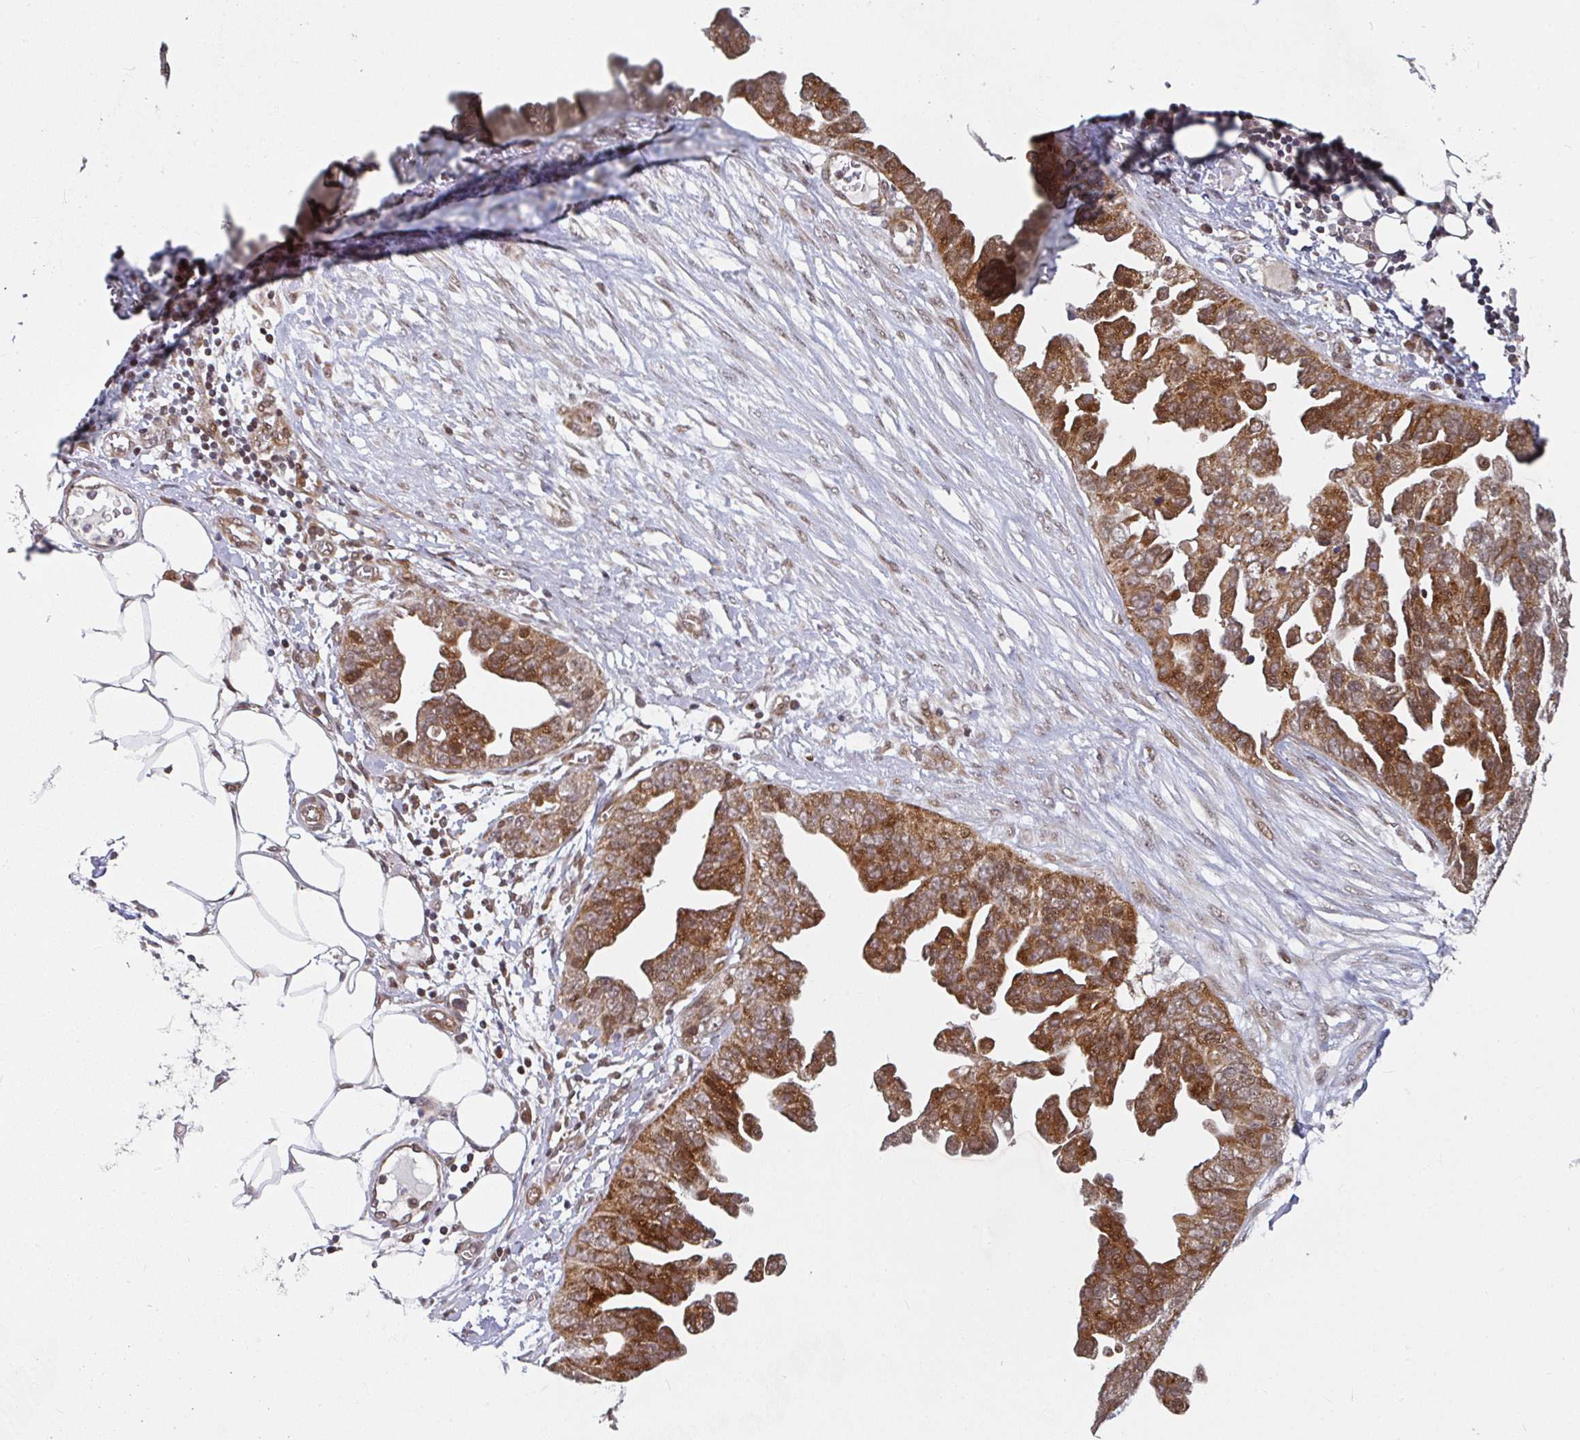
{"staining": {"intensity": "strong", "quantity": ">75%", "location": "cytoplasmic/membranous"}, "tissue": "ovarian cancer", "cell_type": "Tumor cells", "image_type": "cancer", "snomed": [{"axis": "morphology", "description": "Cystadenocarcinoma, serous, NOS"}, {"axis": "topography", "description": "Ovary"}], "caption": "Human ovarian serous cystadenocarcinoma stained for a protein (brown) reveals strong cytoplasmic/membranous positive positivity in approximately >75% of tumor cells.", "gene": "RBBP5", "patient": {"sex": "female", "age": 75}}